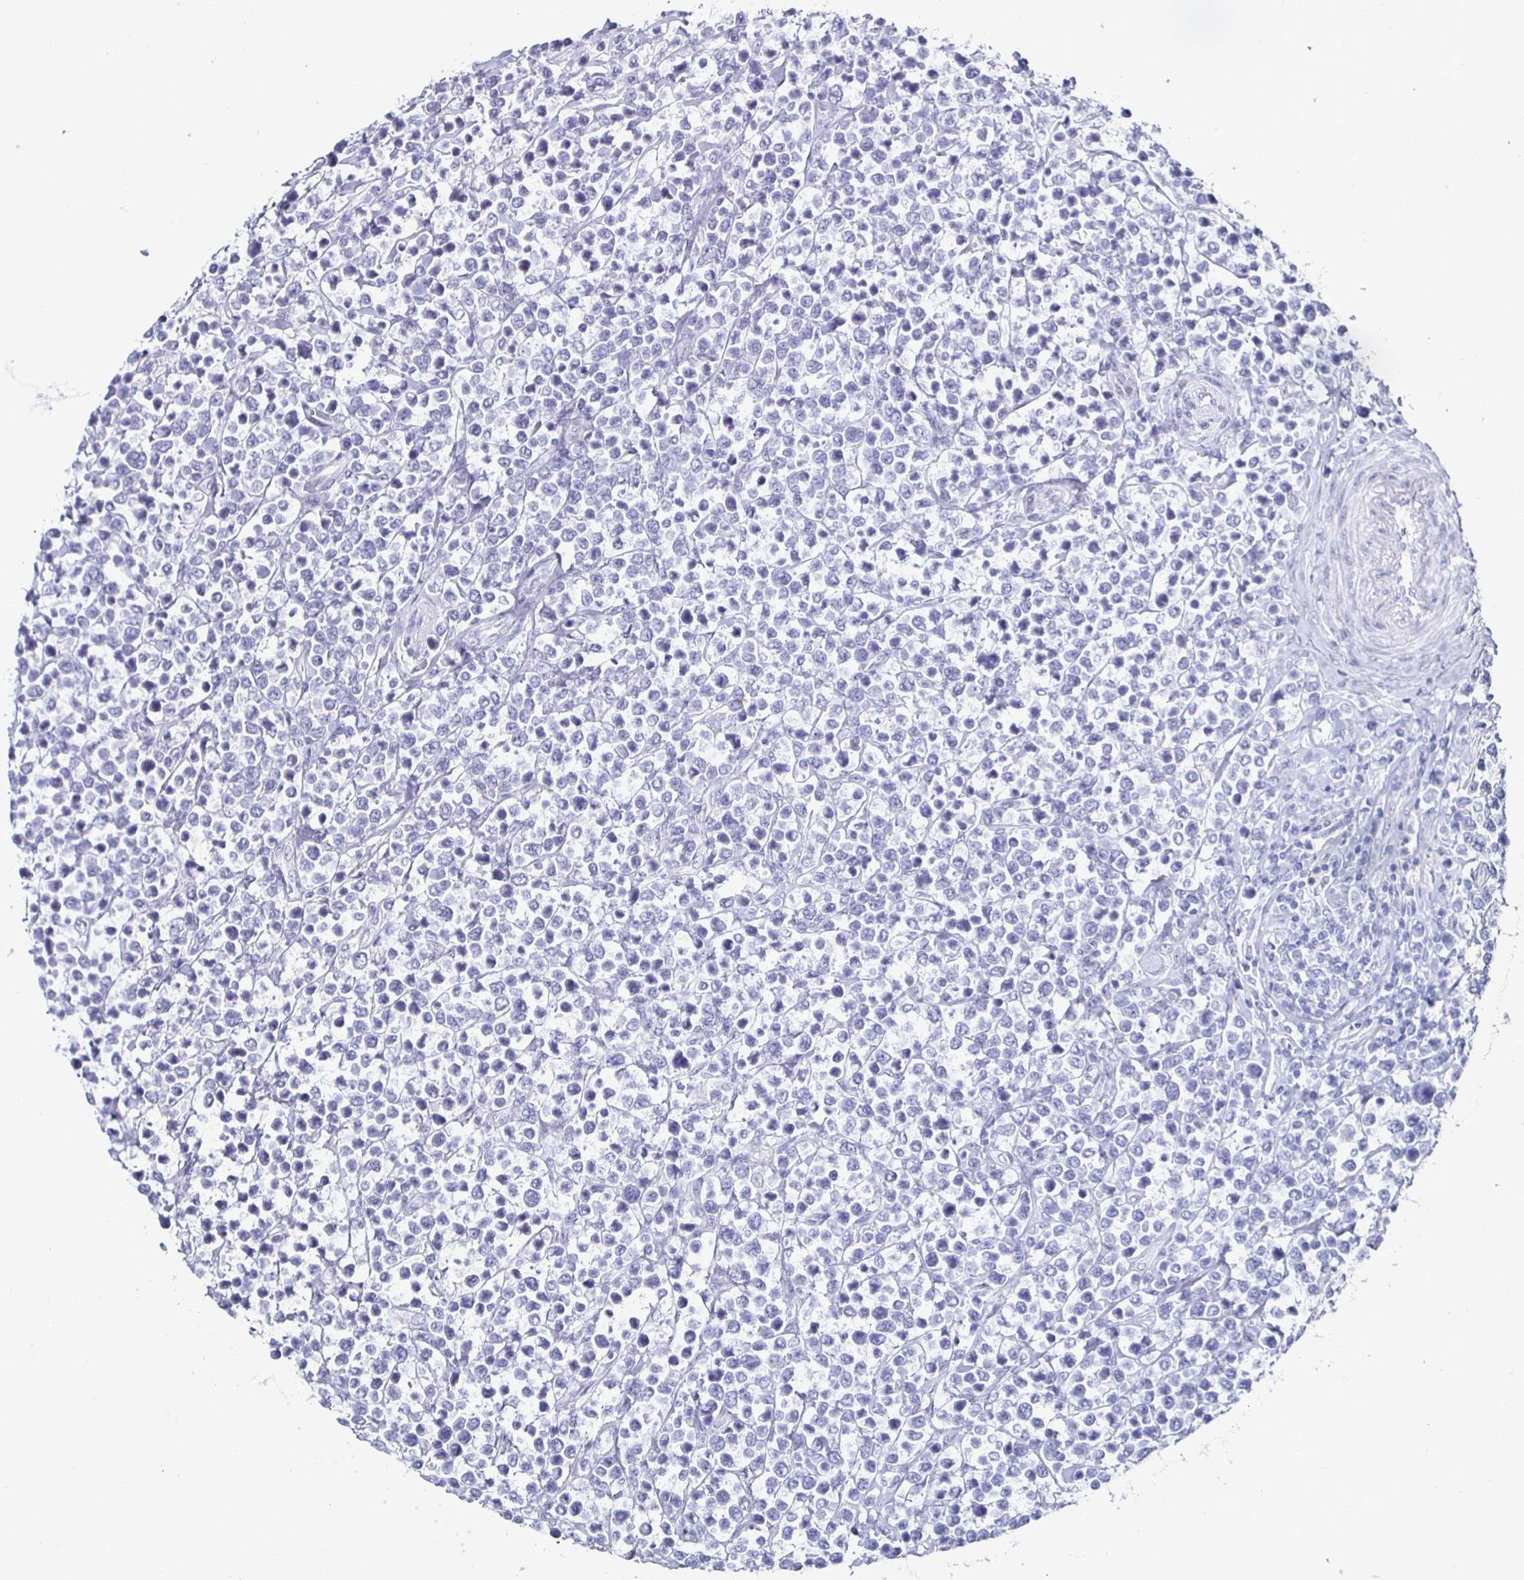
{"staining": {"intensity": "negative", "quantity": "none", "location": "none"}, "tissue": "lymphoma", "cell_type": "Tumor cells", "image_type": "cancer", "snomed": [{"axis": "morphology", "description": "Malignant lymphoma, non-Hodgkin's type, High grade"}, {"axis": "topography", "description": "Soft tissue"}], "caption": "Tumor cells show no significant expression in malignant lymphoma, non-Hodgkin's type (high-grade). (Brightfield microscopy of DAB (3,3'-diaminobenzidine) immunohistochemistry (IHC) at high magnification).", "gene": "KRT4", "patient": {"sex": "female", "age": 56}}